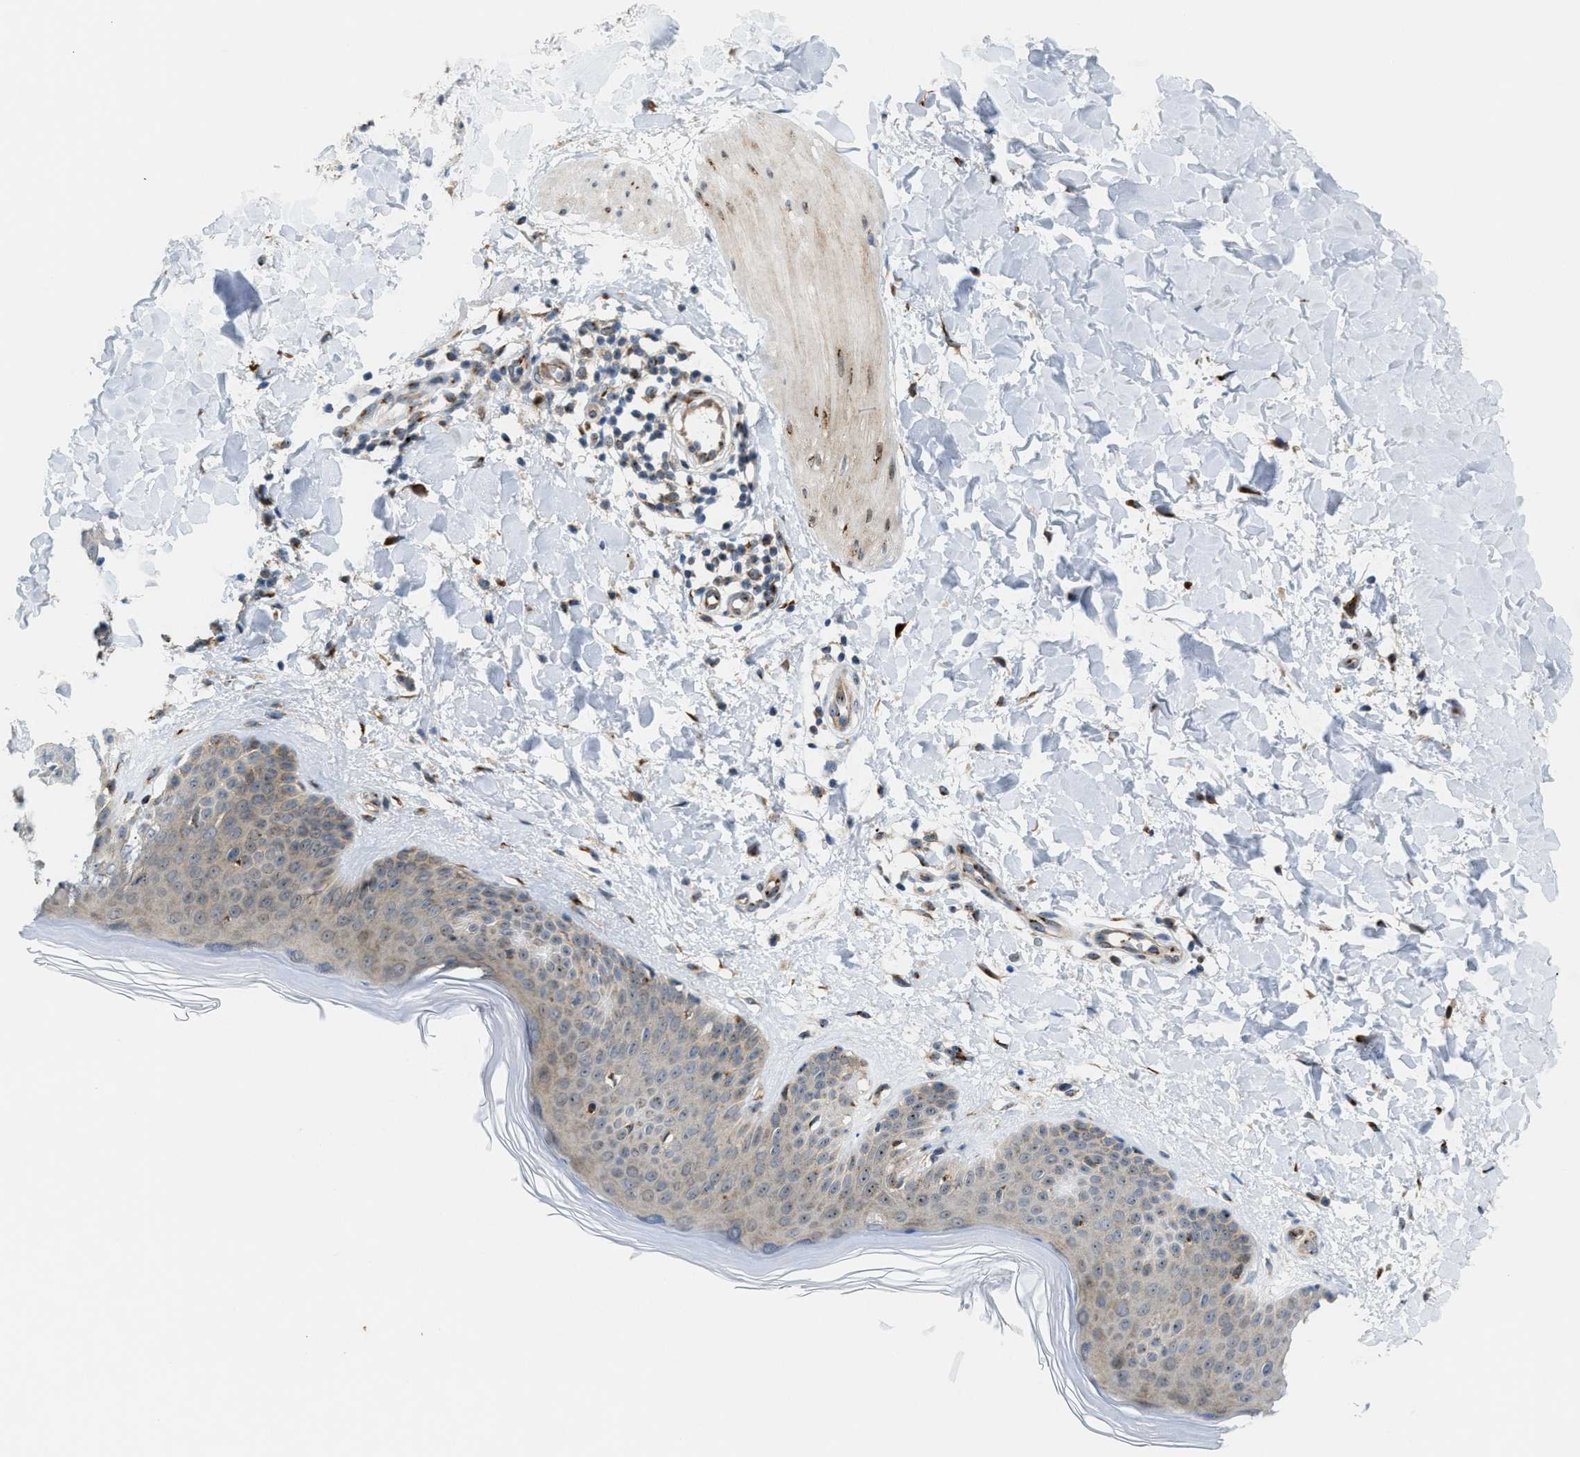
{"staining": {"intensity": "moderate", "quantity": ">75%", "location": "cytoplasmic/membranous"}, "tissue": "skin", "cell_type": "Fibroblasts", "image_type": "normal", "snomed": [{"axis": "morphology", "description": "Normal tissue, NOS"}, {"axis": "morphology", "description": "Malignant melanoma, Metastatic site"}, {"axis": "topography", "description": "Skin"}], "caption": "Immunohistochemistry micrograph of unremarkable skin: skin stained using immunohistochemistry (IHC) displays medium levels of moderate protein expression localized specifically in the cytoplasmic/membranous of fibroblasts, appearing as a cytoplasmic/membranous brown color.", "gene": "SLC38A10", "patient": {"sex": "male", "age": 41}}